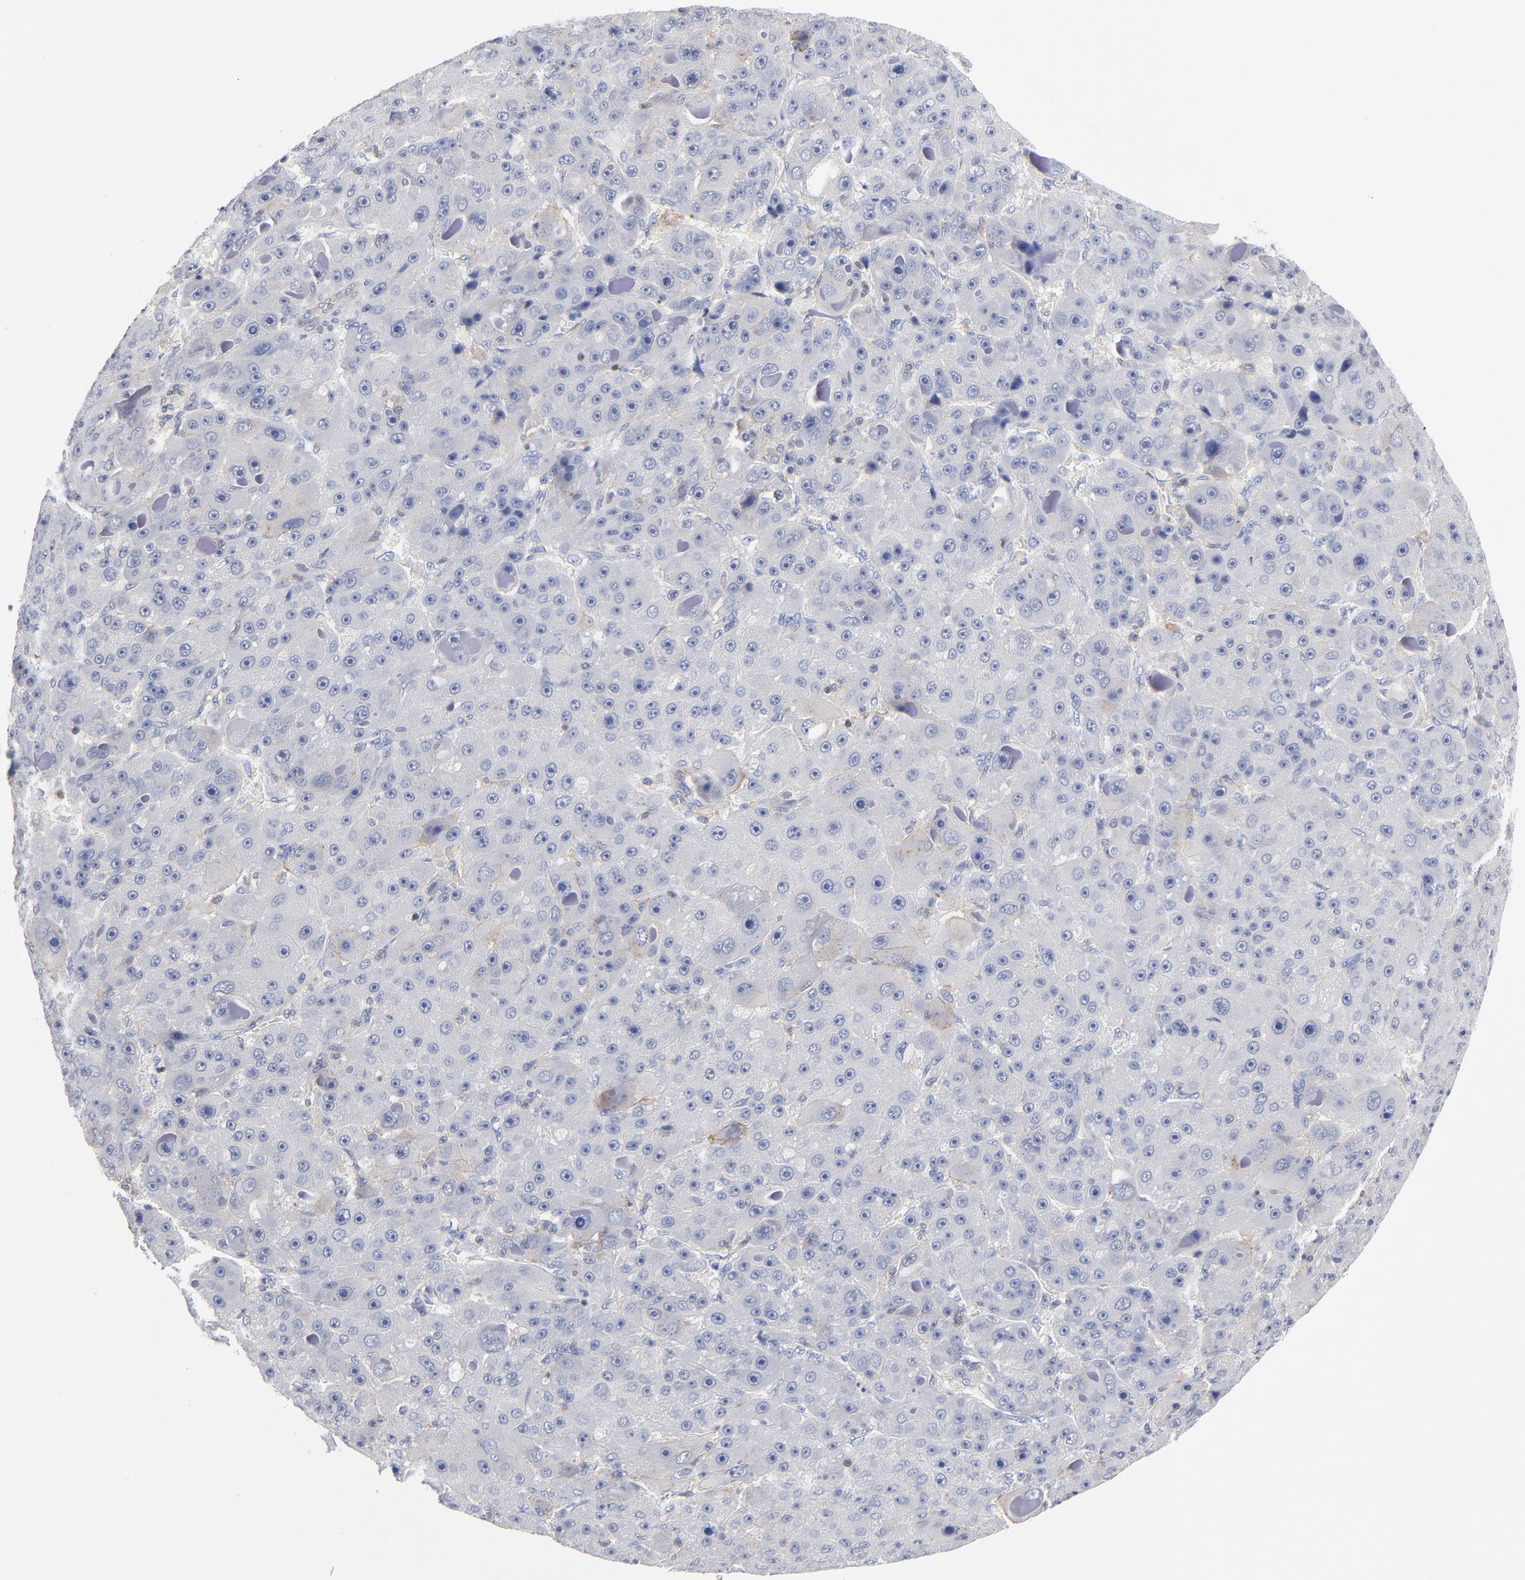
{"staining": {"intensity": "negative", "quantity": "none", "location": "none"}, "tissue": "liver cancer", "cell_type": "Tumor cells", "image_type": "cancer", "snomed": [{"axis": "morphology", "description": "Carcinoma, Hepatocellular, NOS"}, {"axis": "topography", "description": "Liver"}], "caption": "IHC photomicrograph of human hepatocellular carcinoma (liver) stained for a protein (brown), which shows no expression in tumor cells. Nuclei are stained in blue.", "gene": "PDLIM2", "patient": {"sex": "male", "age": 76}}